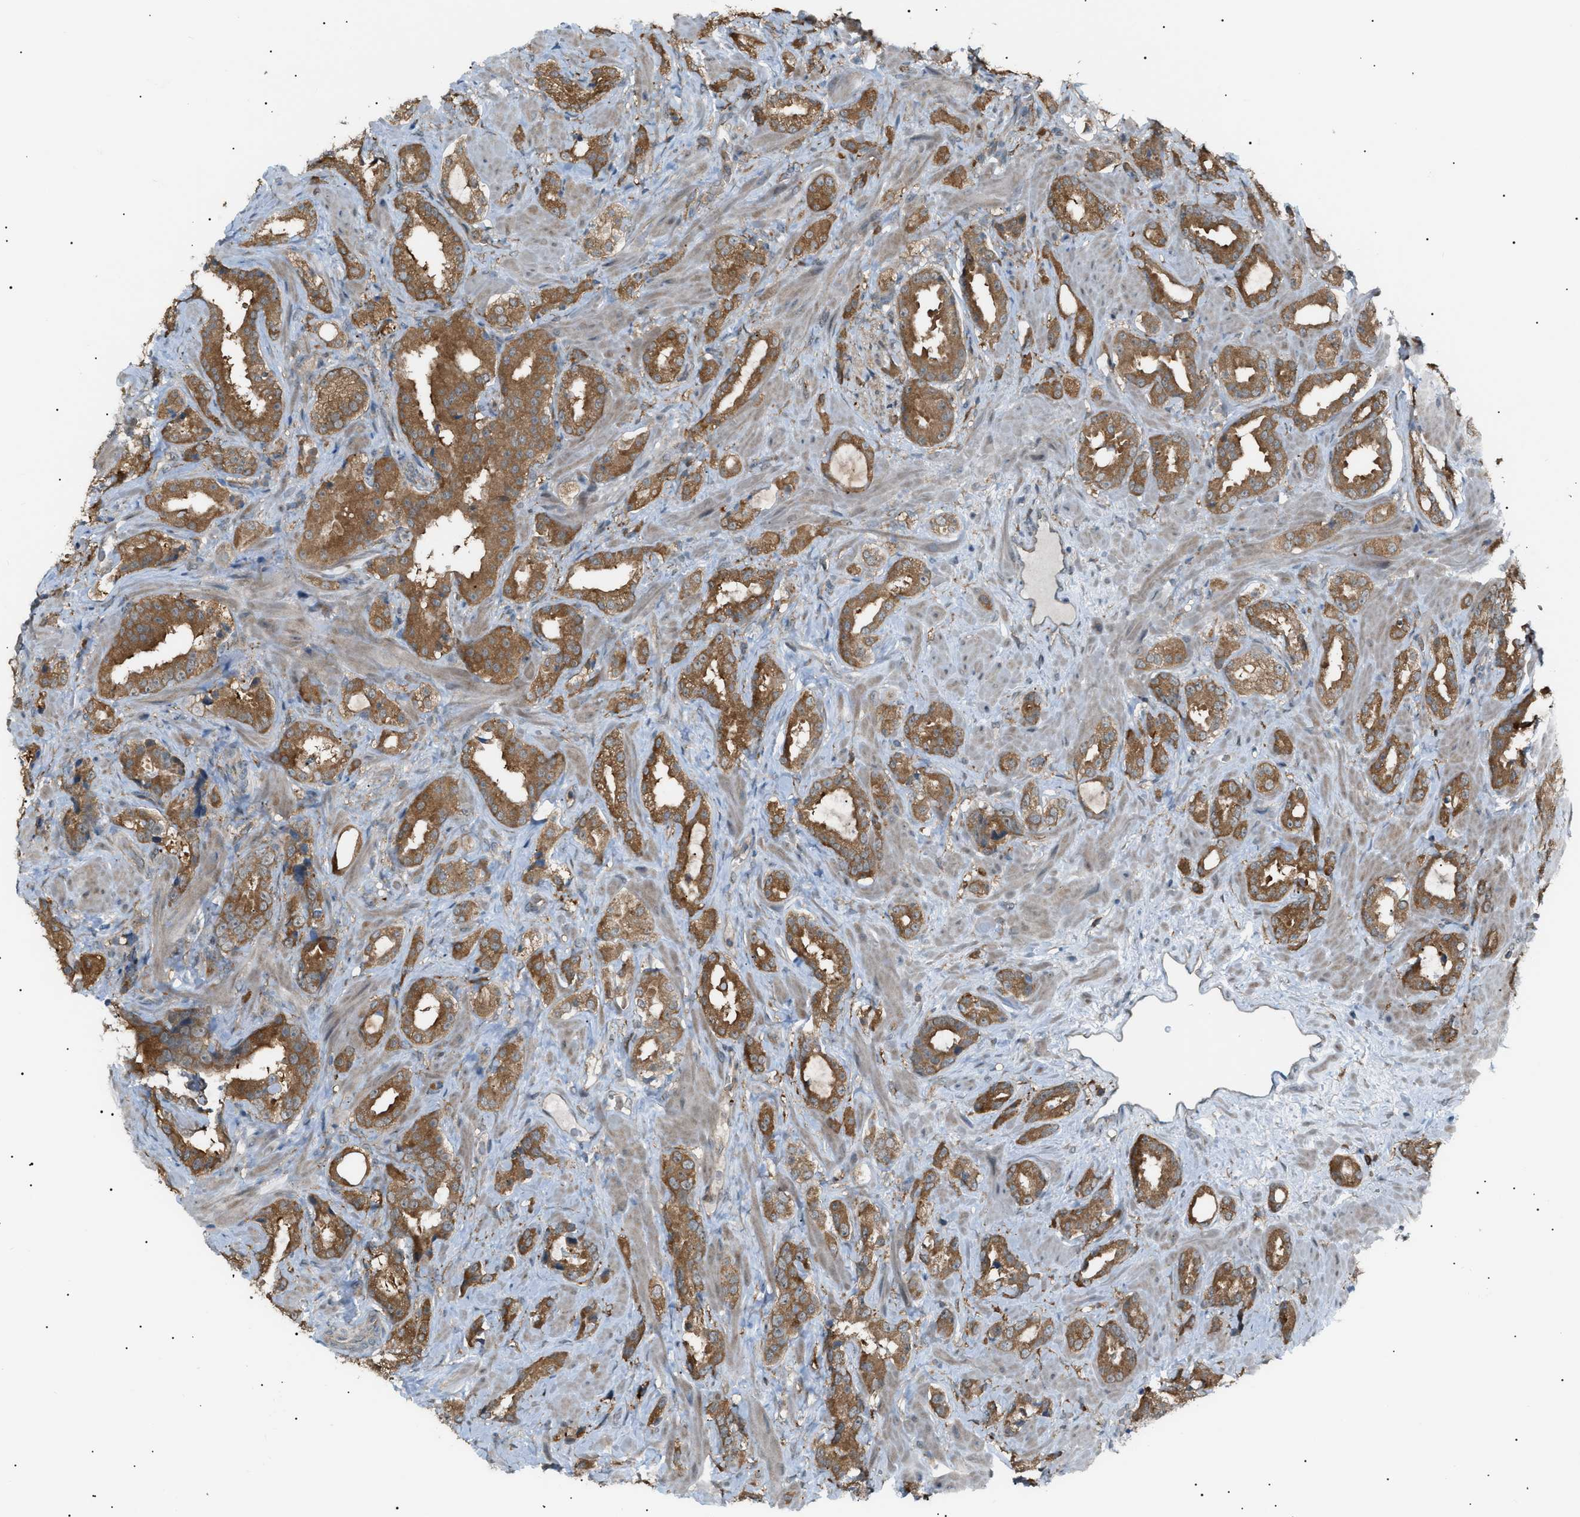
{"staining": {"intensity": "strong", "quantity": ">75%", "location": "cytoplasmic/membranous"}, "tissue": "prostate cancer", "cell_type": "Tumor cells", "image_type": "cancer", "snomed": [{"axis": "morphology", "description": "Adenocarcinoma, High grade"}, {"axis": "topography", "description": "Prostate"}], "caption": "DAB (3,3'-diaminobenzidine) immunohistochemical staining of prostate cancer demonstrates strong cytoplasmic/membranous protein expression in about >75% of tumor cells.", "gene": "LPIN2", "patient": {"sex": "male", "age": 64}}